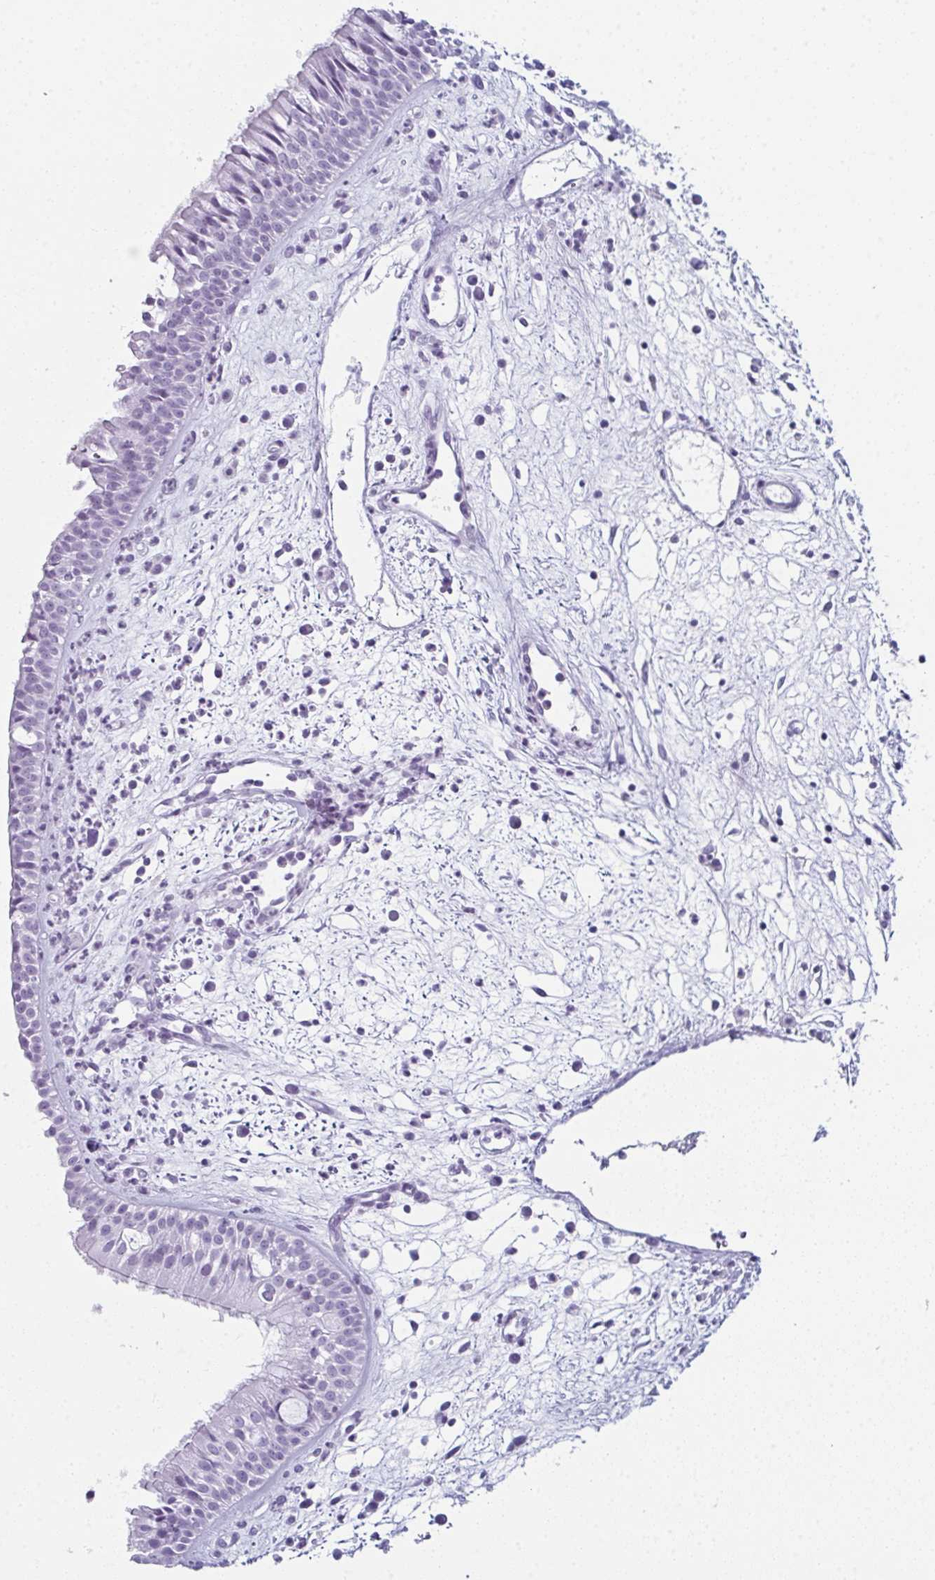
{"staining": {"intensity": "negative", "quantity": "none", "location": "none"}, "tissue": "nasopharynx", "cell_type": "Respiratory epithelial cells", "image_type": "normal", "snomed": [{"axis": "morphology", "description": "Normal tissue, NOS"}, {"axis": "topography", "description": "Nasopharynx"}], "caption": "IHC of normal human nasopharynx exhibits no staining in respiratory epithelial cells.", "gene": "ENKUR", "patient": {"sex": "male", "age": 65}}